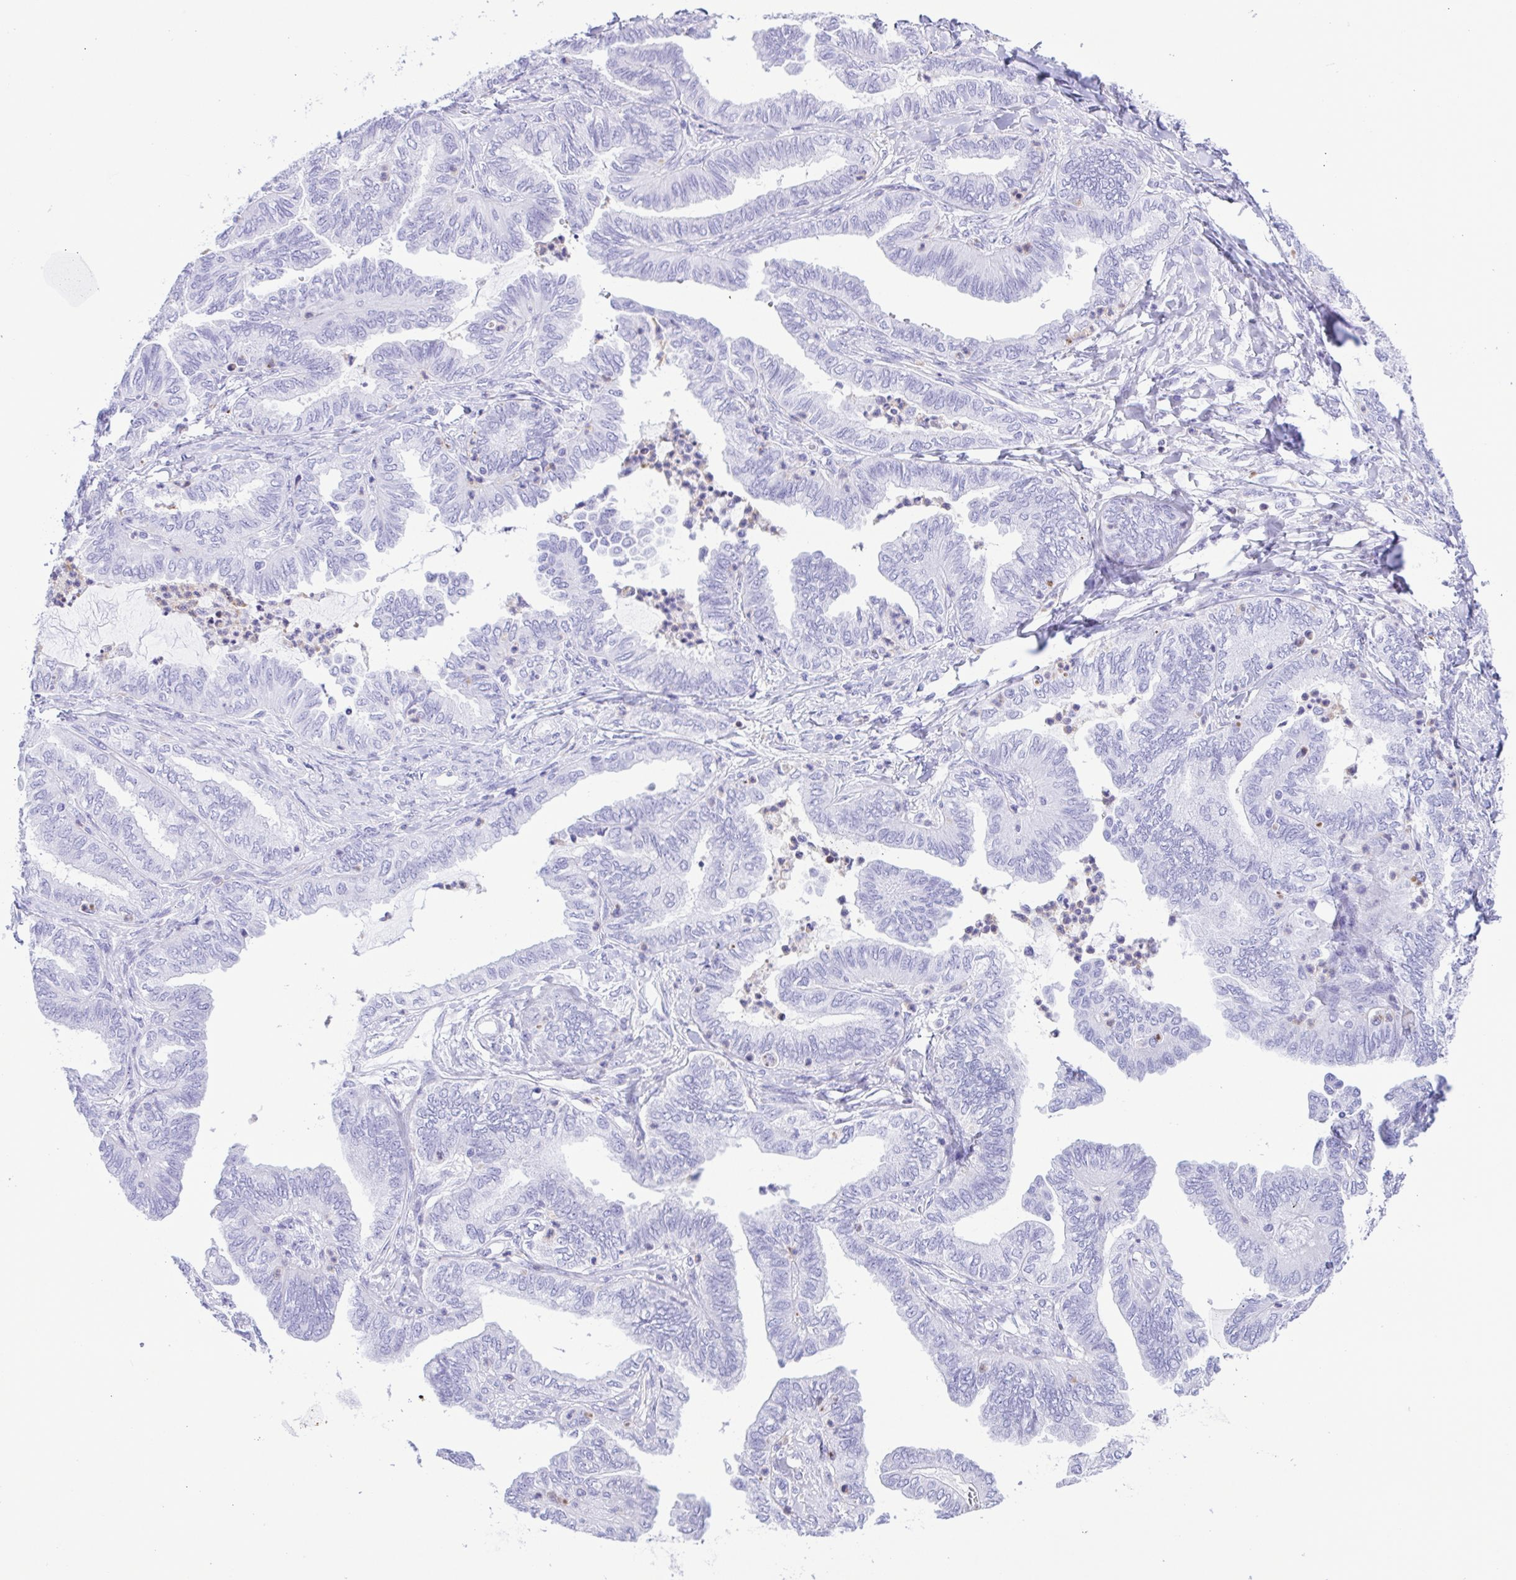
{"staining": {"intensity": "negative", "quantity": "none", "location": "none"}, "tissue": "ovarian cancer", "cell_type": "Tumor cells", "image_type": "cancer", "snomed": [{"axis": "morphology", "description": "Carcinoma, endometroid"}, {"axis": "topography", "description": "Ovary"}], "caption": "There is no significant staining in tumor cells of ovarian endometroid carcinoma.", "gene": "GPR17", "patient": {"sex": "female", "age": 70}}